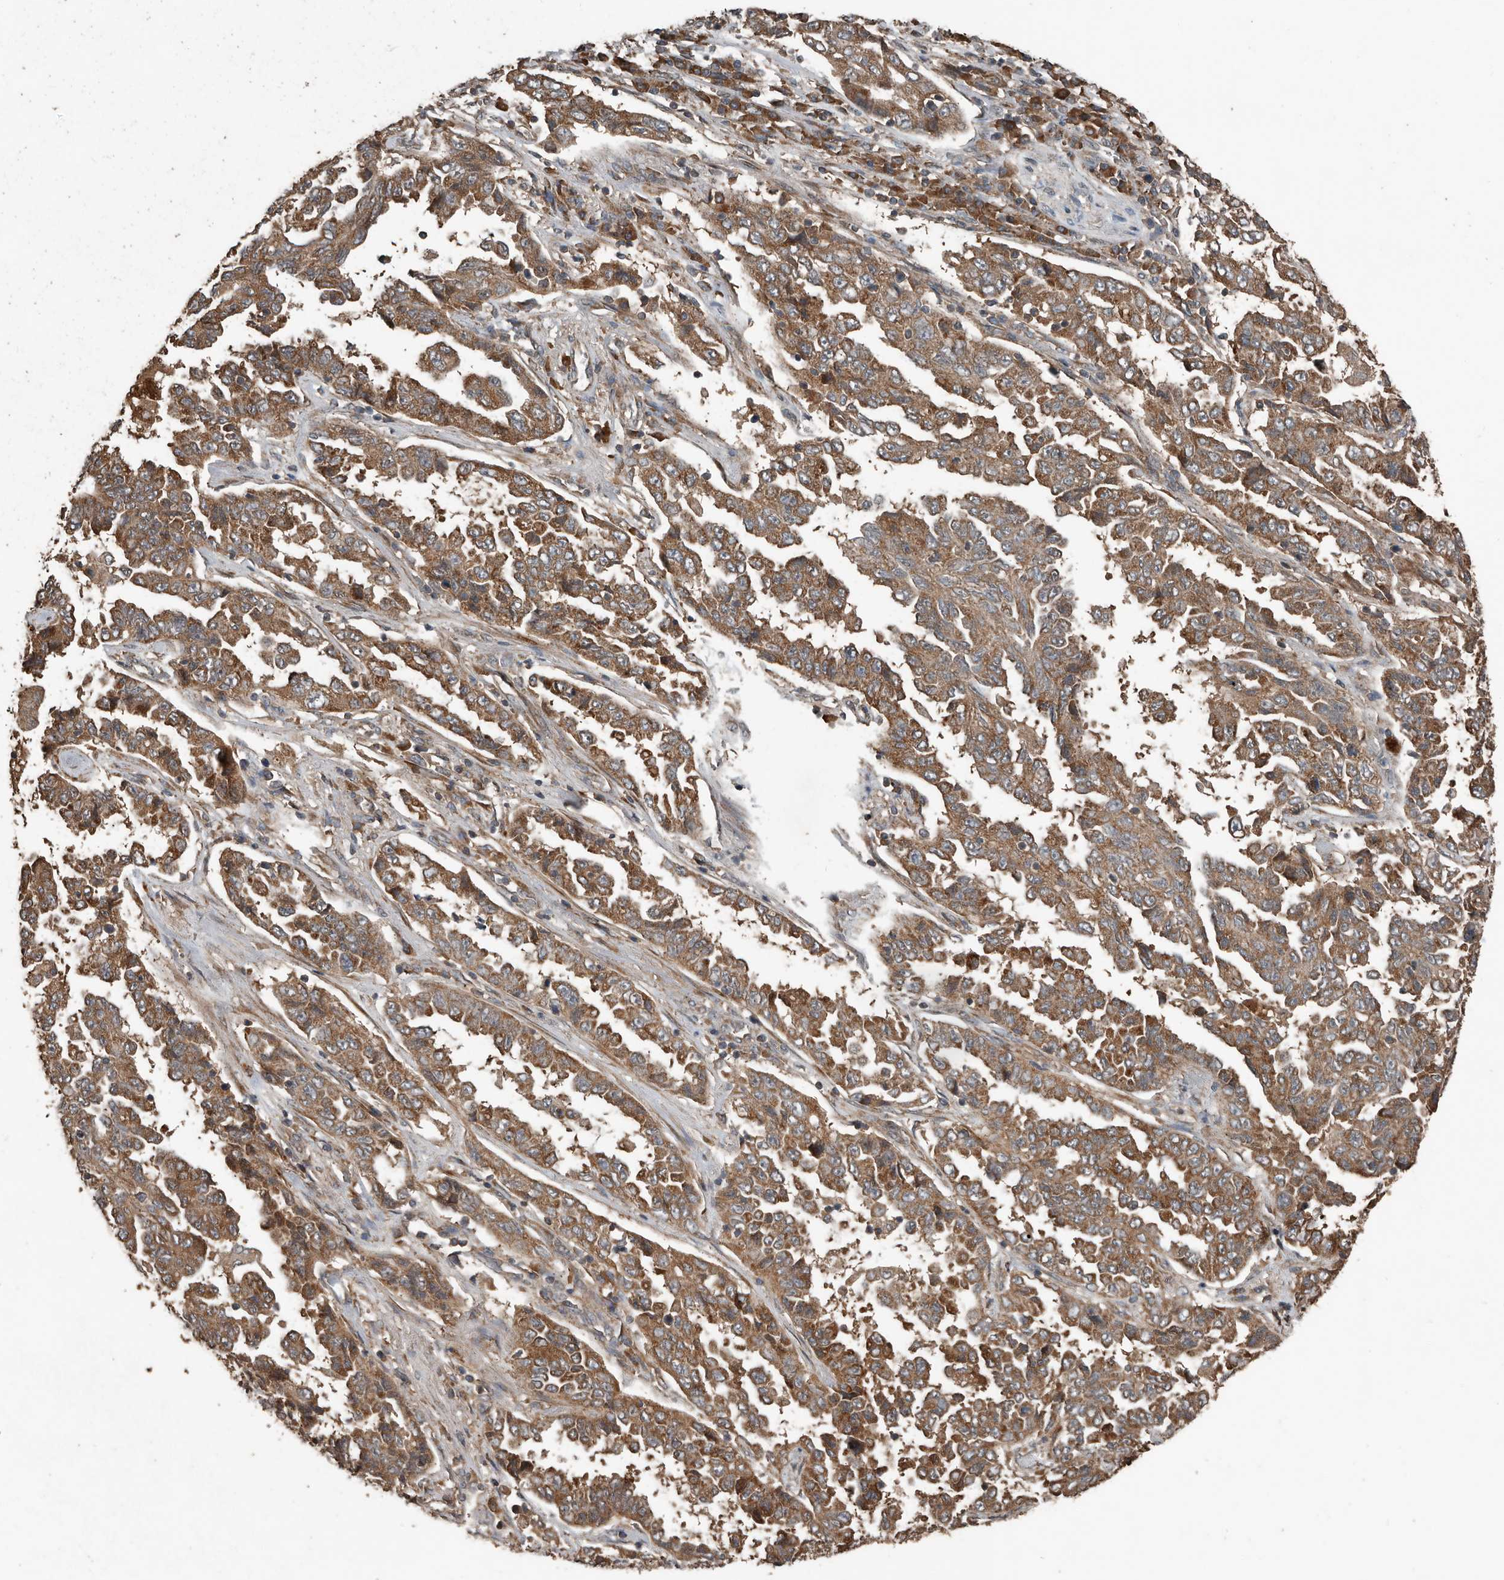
{"staining": {"intensity": "moderate", "quantity": ">75%", "location": "cytoplasmic/membranous"}, "tissue": "lung cancer", "cell_type": "Tumor cells", "image_type": "cancer", "snomed": [{"axis": "morphology", "description": "Adenocarcinoma, NOS"}, {"axis": "topography", "description": "Lung"}], "caption": "A histopathology image showing moderate cytoplasmic/membranous staining in approximately >75% of tumor cells in lung adenocarcinoma, as visualized by brown immunohistochemical staining.", "gene": "RNF207", "patient": {"sex": "female", "age": 51}}